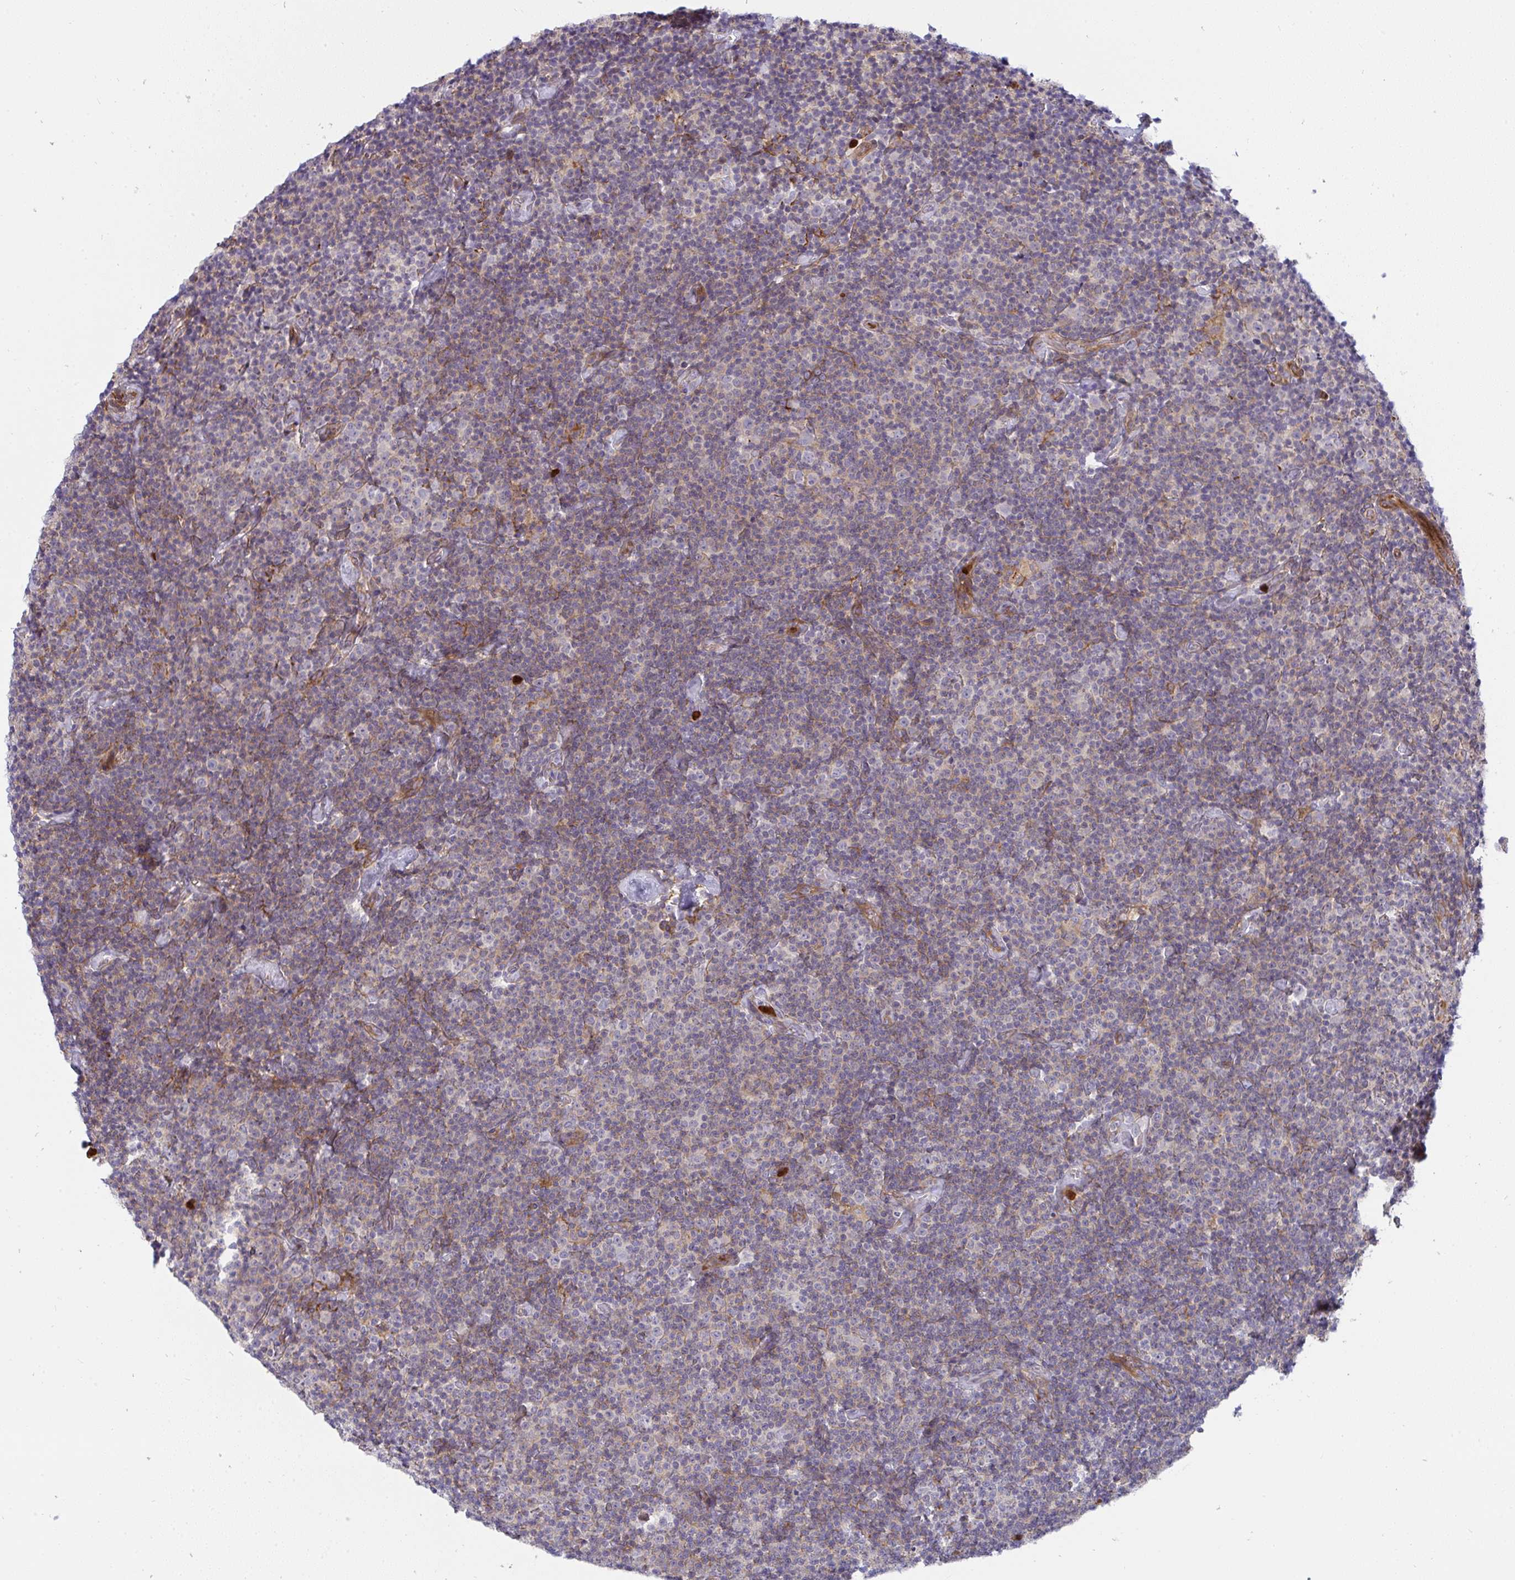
{"staining": {"intensity": "weak", "quantity": "<25%", "location": "cytoplasmic/membranous"}, "tissue": "lymphoma", "cell_type": "Tumor cells", "image_type": "cancer", "snomed": [{"axis": "morphology", "description": "Malignant lymphoma, non-Hodgkin's type, Low grade"}, {"axis": "topography", "description": "Lymph node"}], "caption": "An immunohistochemistry (IHC) histopathology image of lymphoma is shown. There is no staining in tumor cells of lymphoma.", "gene": "CSF3R", "patient": {"sex": "male", "age": 81}}